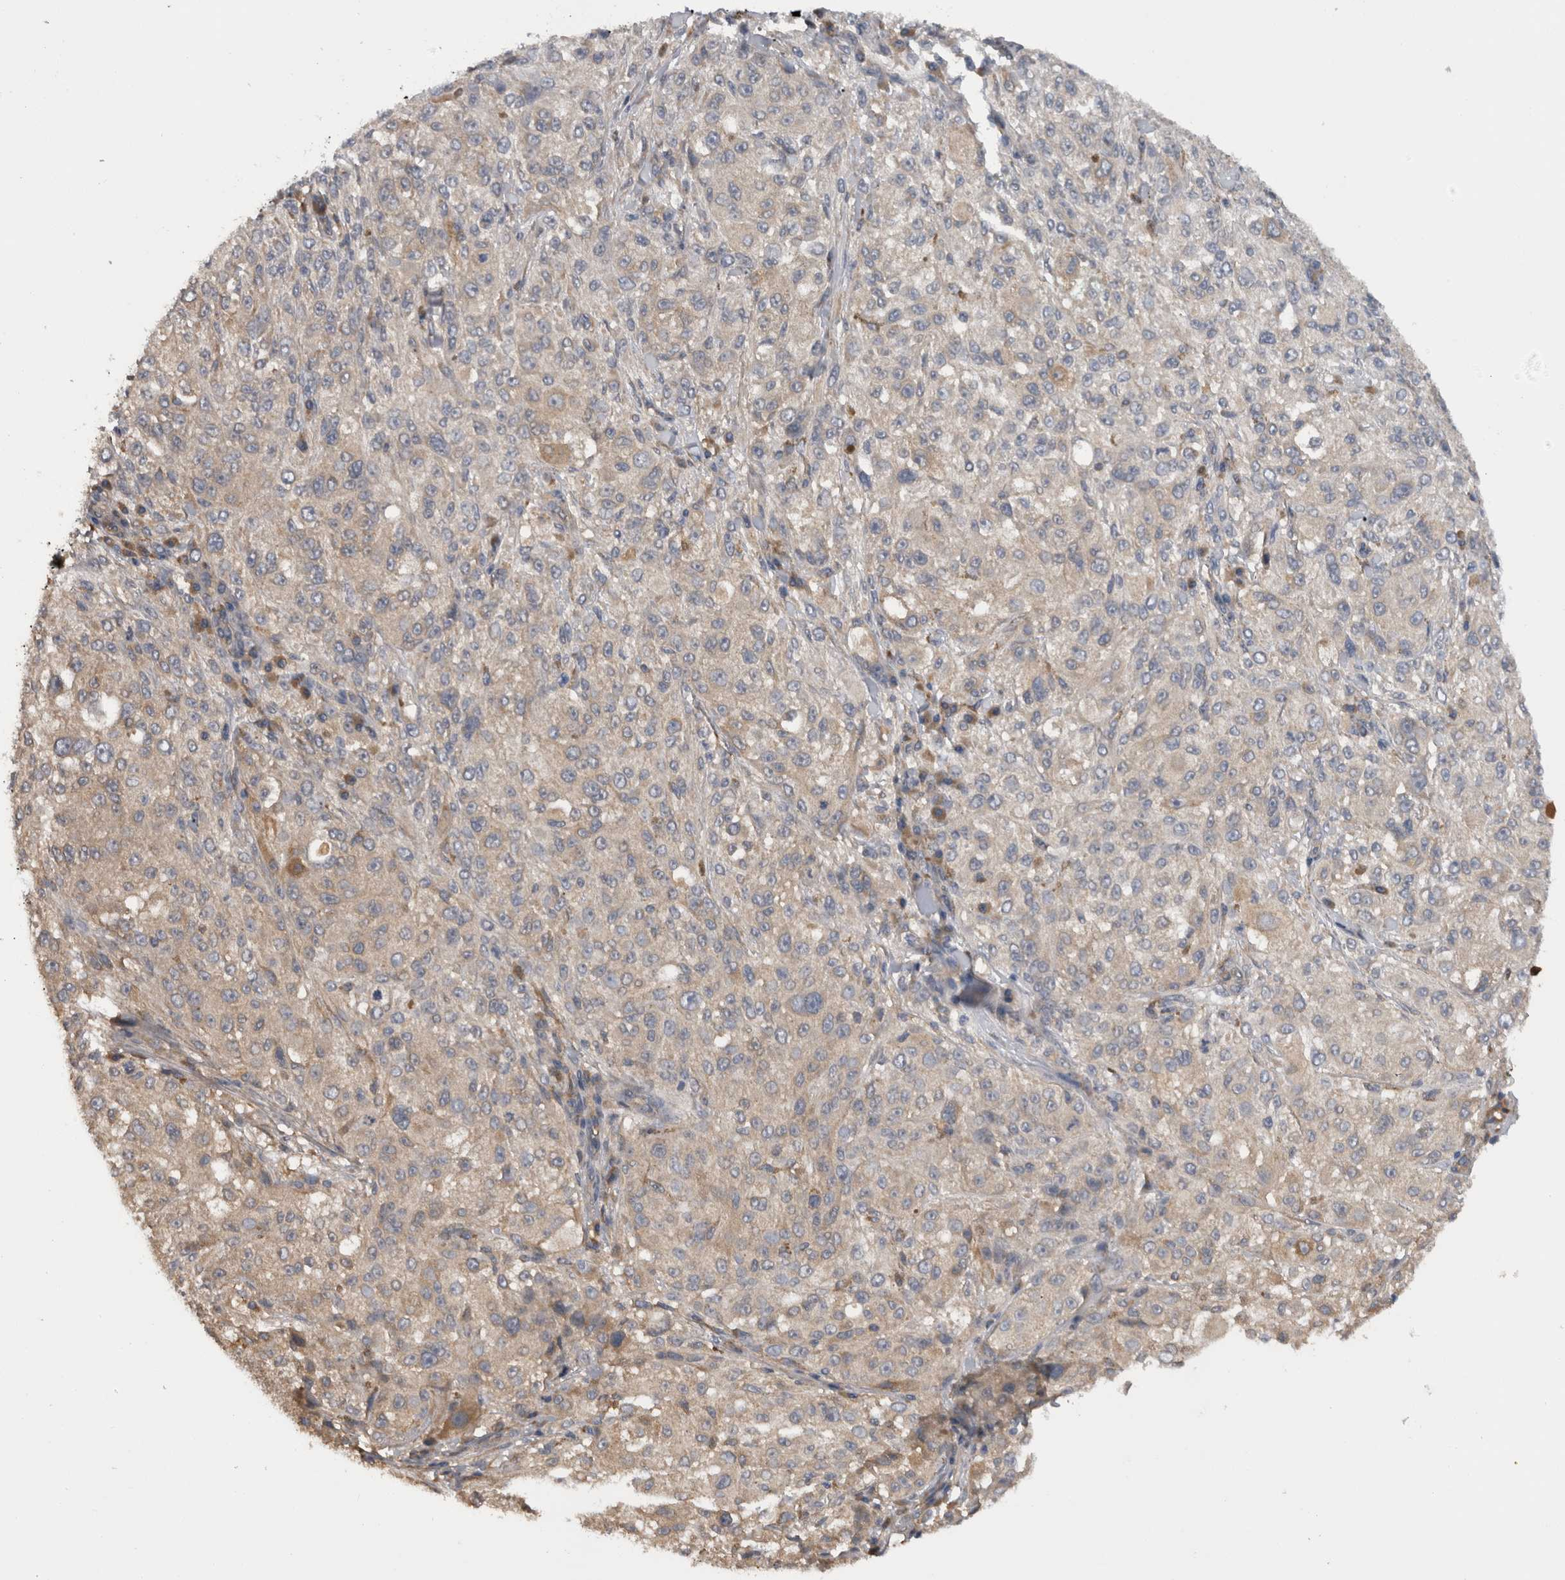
{"staining": {"intensity": "negative", "quantity": "none", "location": "none"}, "tissue": "melanoma", "cell_type": "Tumor cells", "image_type": "cancer", "snomed": [{"axis": "morphology", "description": "Necrosis, NOS"}, {"axis": "morphology", "description": "Malignant melanoma, NOS"}, {"axis": "topography", "description": "Skin"}], "caption": "A micrograph of melanoma stained for a protein reveals no brown staining in tumor cells.", "gene": "TMED7", "patient": {"sex": "female", "age": 87}}